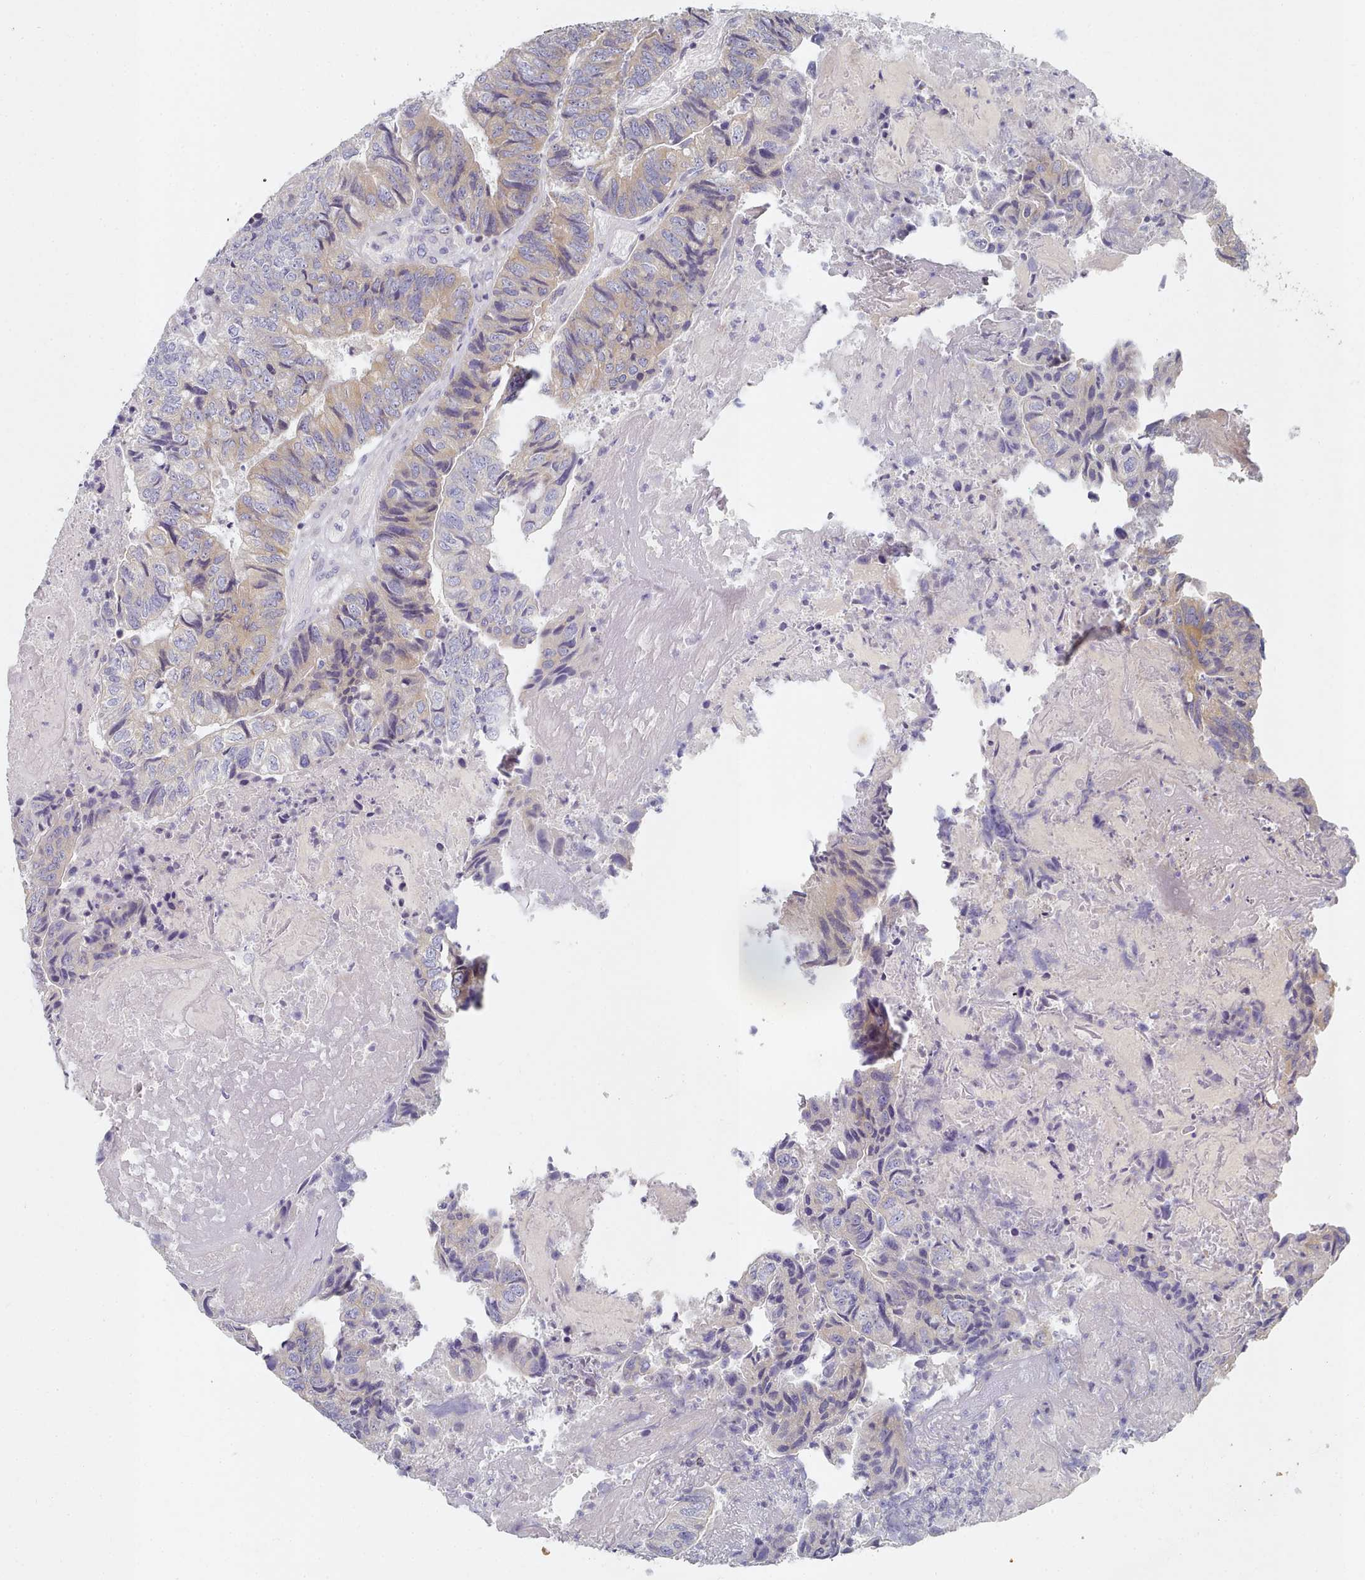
{"staining": {"intensity": "weak", "quantity": "25%-75%", "location": "cytoplasmic/membranous"}, "tissue": "colorectal cancer", "cell_type": "Tumor cells", "image_type": "cancer", "snomed": [{"axis": "morphology", "description": "Adenocarcinoma, NOS"}, {"axis": "topography", "description": "Colon"}], "caption": "IHC staining of colorectal adenocarcinoma, which displays low levels of weak cytoplasmic/membranous expression in approximately 25%-75% of tumor cells indicating weak cytoplasmic/membranous protein positivity. The staining was performed using DAB (brown) for protein detection and nuclei were counterstained in hematoxylin (blue).", "gene": "TYW1B", "patient": {"sex": "female", "age": 67}}